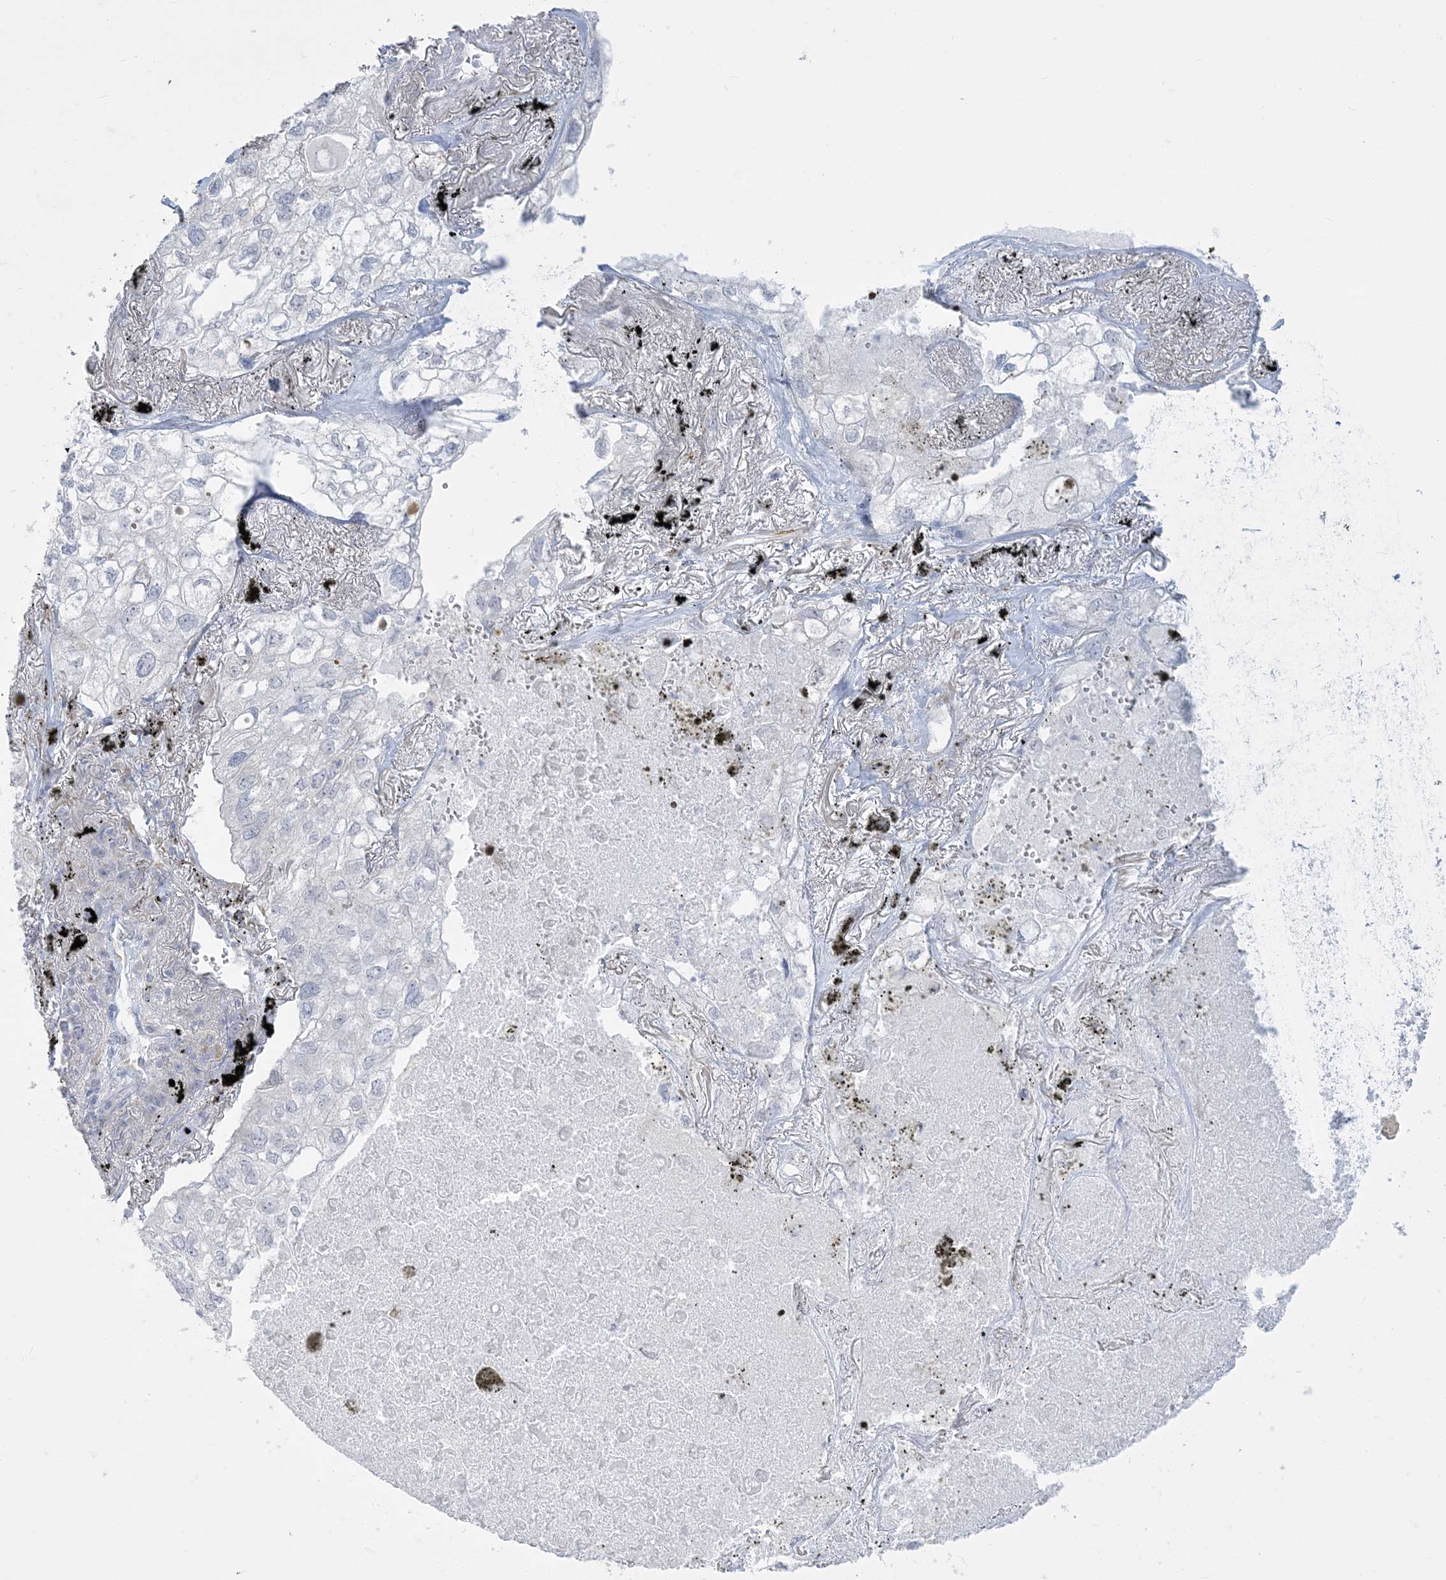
{"staining": {"intensity": "negative", "quantity": "none", "location": "none"}, "tissue": "lung cancer", "cell_type": "Tumor cells", "image_type": "cancer", "snomed": [{"axis": "morphology", "description": "Adenocarcinoma, NOS"}, {"axis": "topography", "description": "Lung"}], "caption": "High power microscopy image of an IHC histopathology image of lung cancer, revealing no significant expression in tumor cells.", "gene": "ZC3H6", "patient": {"sex": "male", "age": 65}}